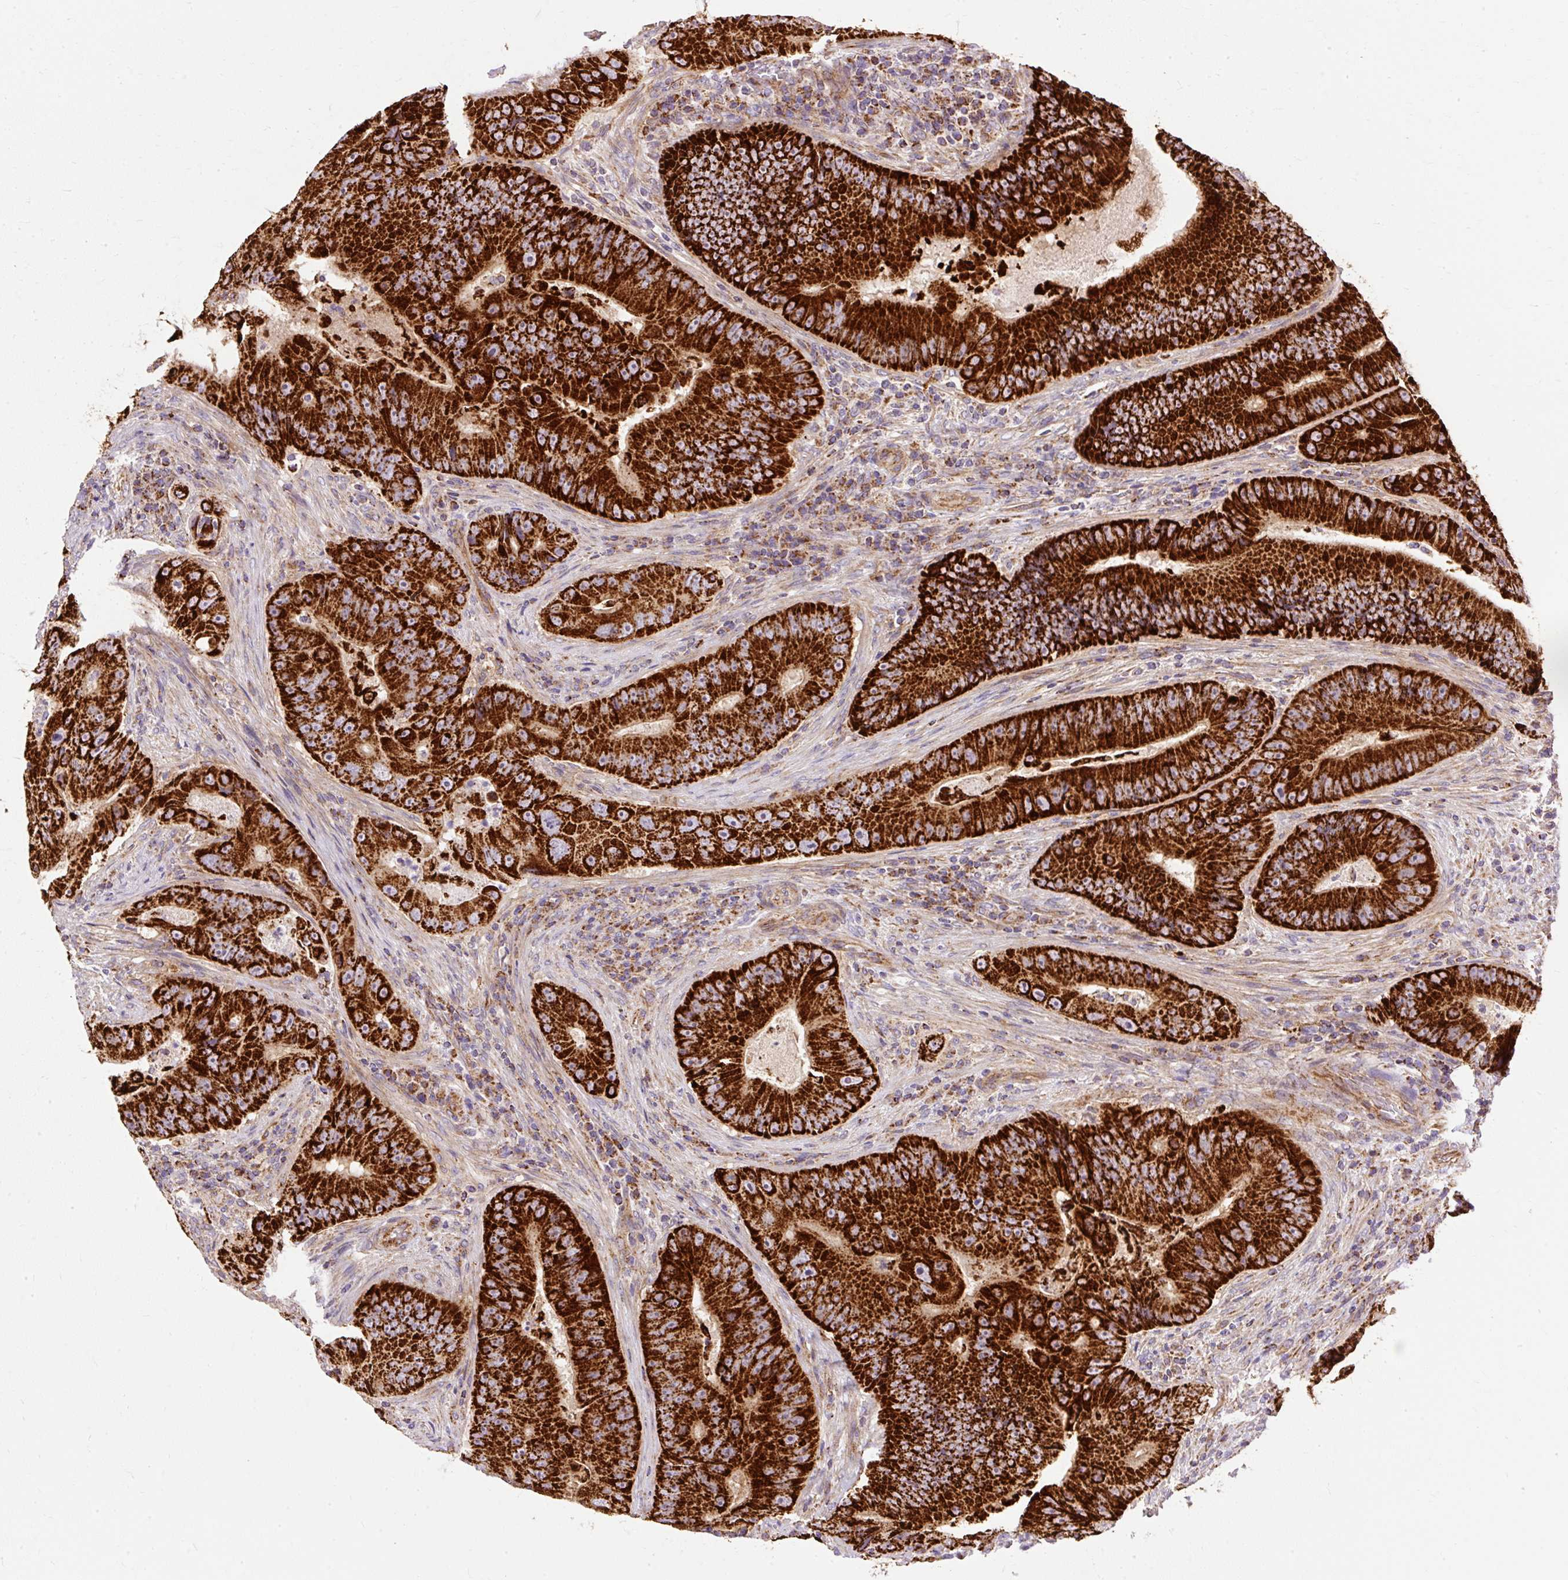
{"staining": {"intensity": "strong", "quantity": ">75%", "location": "cytoplasmic/membranous"}, "tissue": "colorectal cancer", "cell_type": "Tumor cells", "image_type": "cancer", "snomed": [{"axis": "morphology", "description": "Adenocarcinoma, NOS"}, {"axis": "topography", "description": "Colon"}], "caption": "Protein positivity by IHC shows strong cytoplasmic/membranous expression in approximately >75% of tumor cells in colorectal adenocarcinoma.", "gene": "CEP290", "patient": {"sex": "female", "age": 86}}